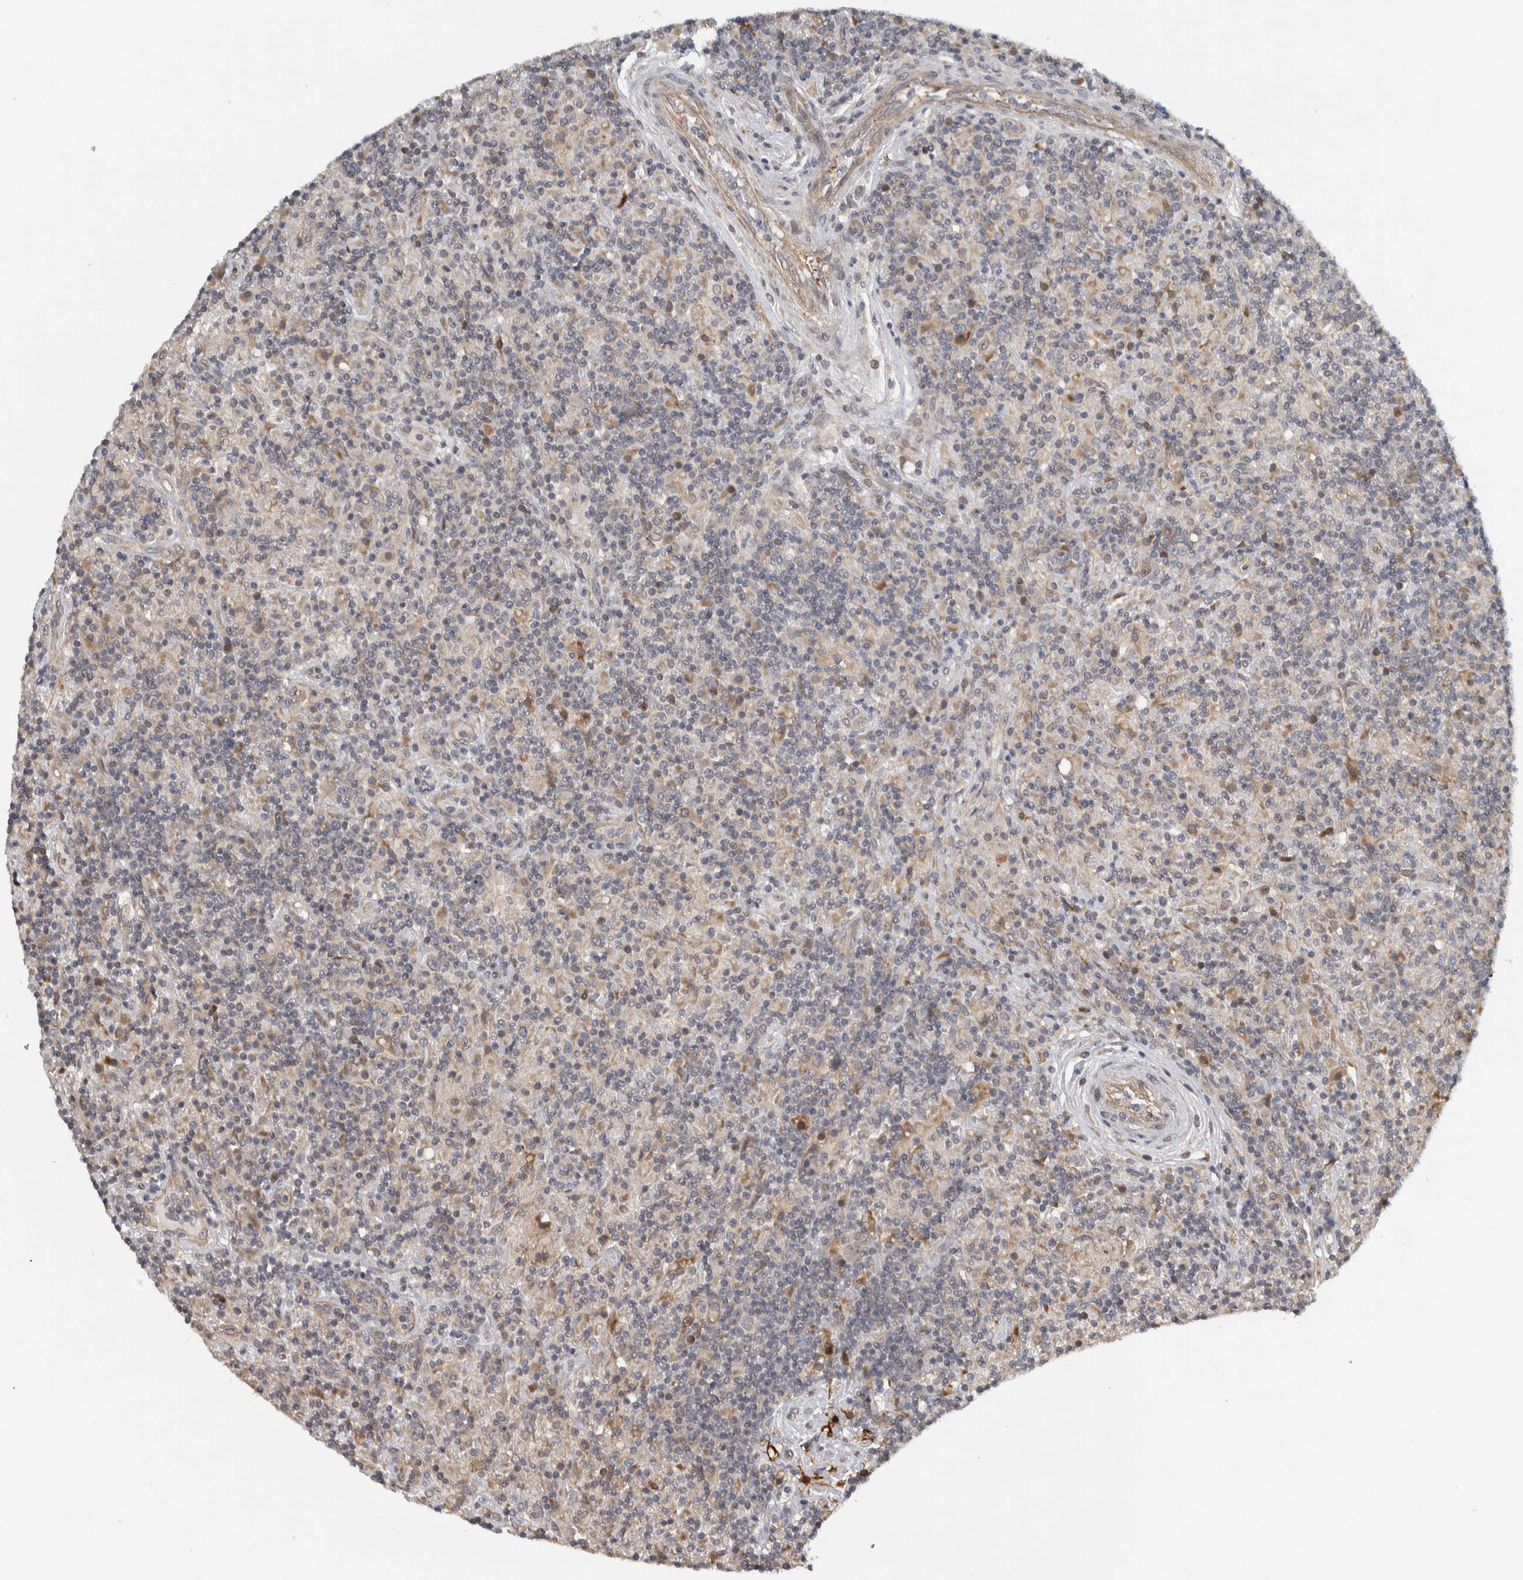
{"staining": {"intensity": "weak", "quantity": "<25%", "location": "cytoplasmic/membranous"}, "tissue": "lymphoma", "cell_type": "Tumor cells", "image_type": "cancer", "snomed": [{"axis": "morphology", "description": "Hodgkin's disease, NOS"}, {"axis": "topography", "description": "Lymph node"}], "caption": "Tumor cells show no significant expression in Hodgkin's disease.", "gene": "TBC1D31", "patient": {"sex": "male", "age": 70}}